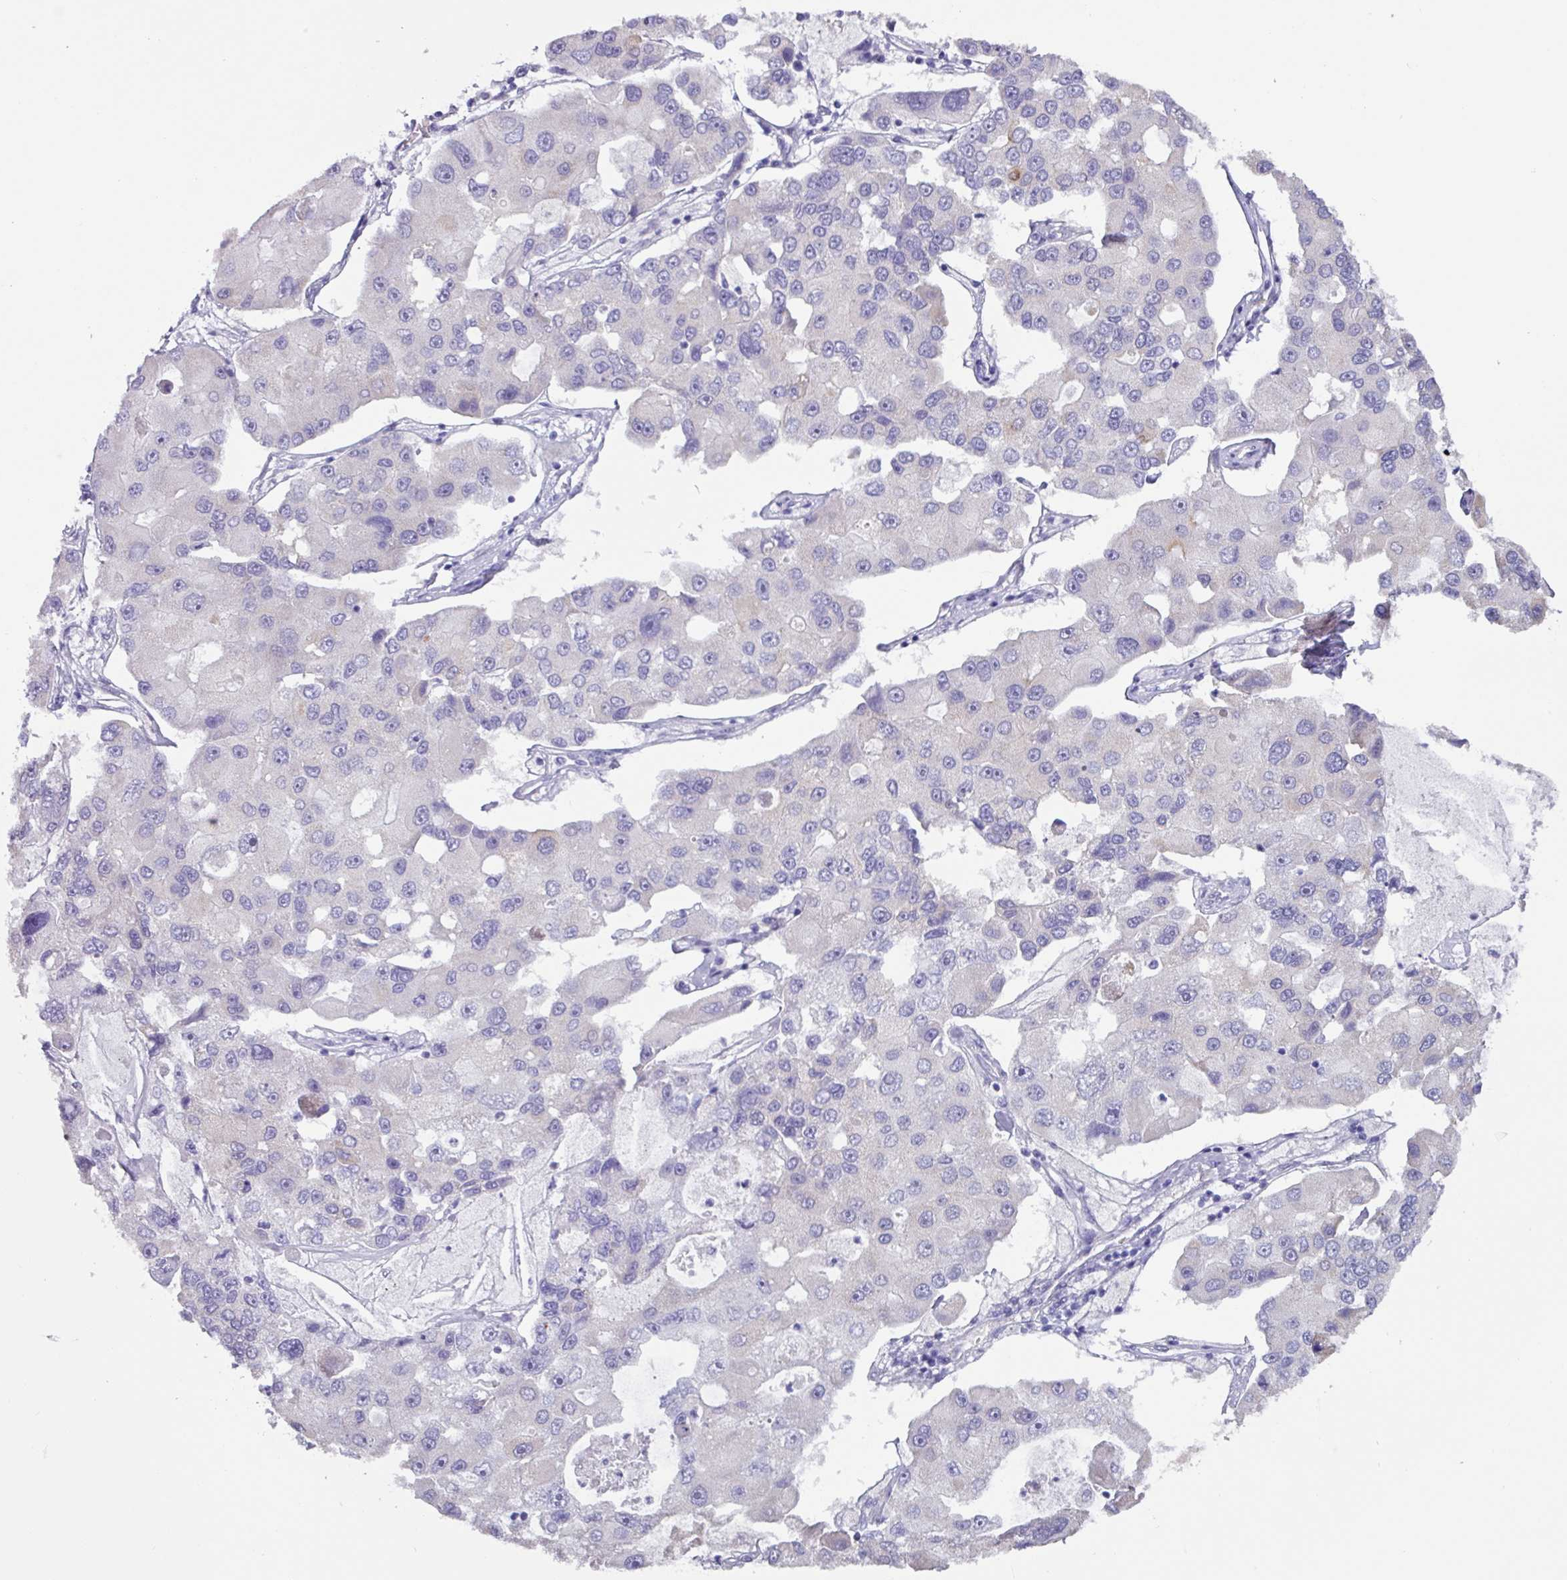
{"staining": {"intensity": "negative", "quantity": "none", "location": "none"}, "tissue": "lung cancer", "cell_type": "Tumor cells", "image_type": "cancer", "snomed": [{"axis": "morphology", "description": "Adenocarcinoma, NOS"}, {"axis": "topography", "description": "Lung"}], "caption": "A high-resolution micrograph shows immunohistochemistry staining of lung cancer, which exhibits no significant positivity in tumor cells.", "gene": "OTX1", "patient": {"sex": "female", "age": 54}}